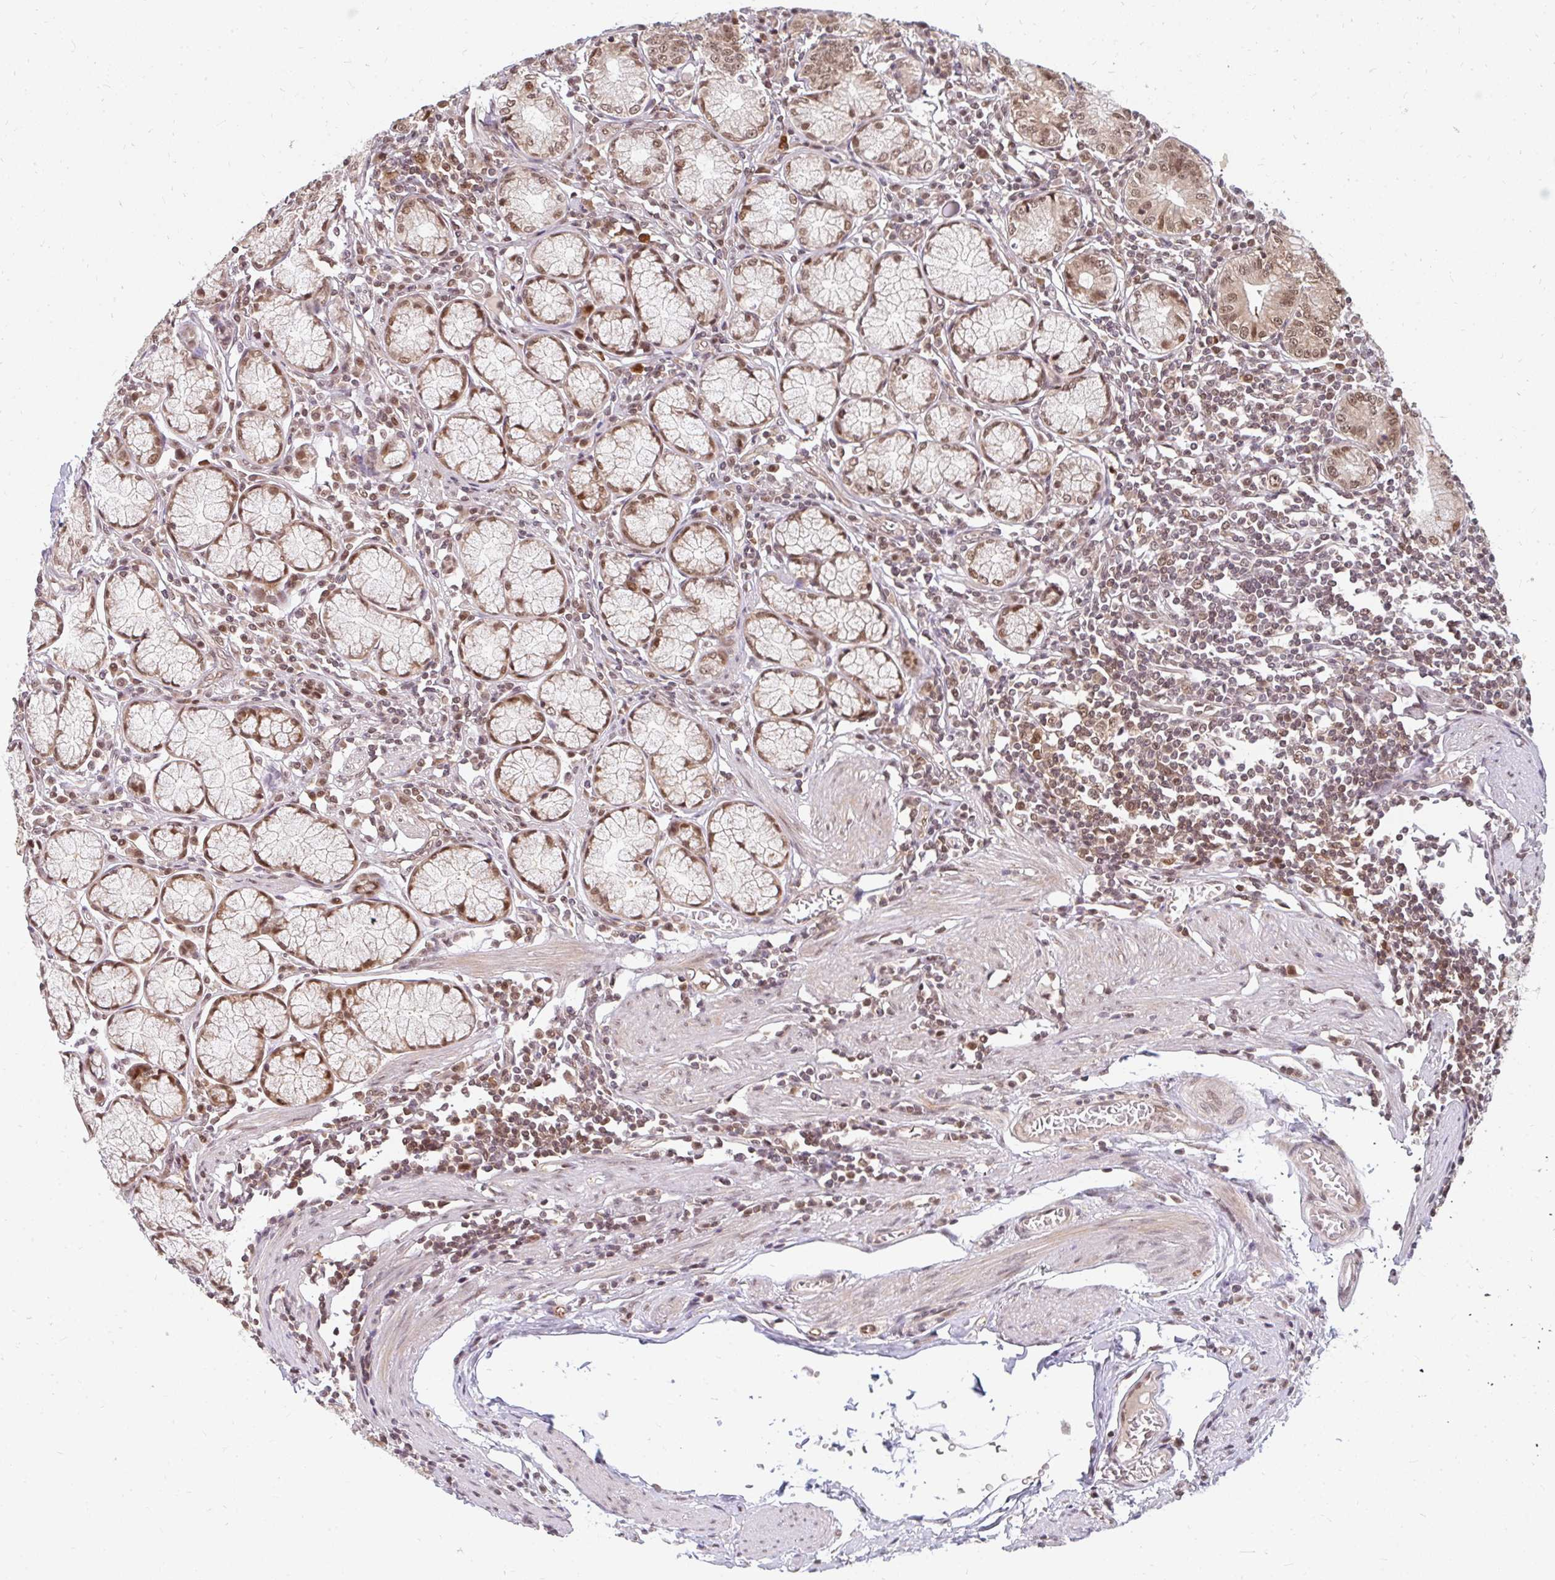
{"staining": {"intensity": "moderate", "quantity": ">75%", "location": "nuclear"}, "tissue": "stomach", "cell_type": "Glandular cells", "image_type": "normal", "snomed": [{"axis": "morphology", "description": "Normal tissue, NOS"}, {"axis": "topography", "description": "Stomach"}], "caption": "A histopathology image of human stomach stained for a protein shows moderate nuclear brown staining in glandular cells.", "gene": "GTF3C6", "patient": {"sex": "male", "age": 55}}